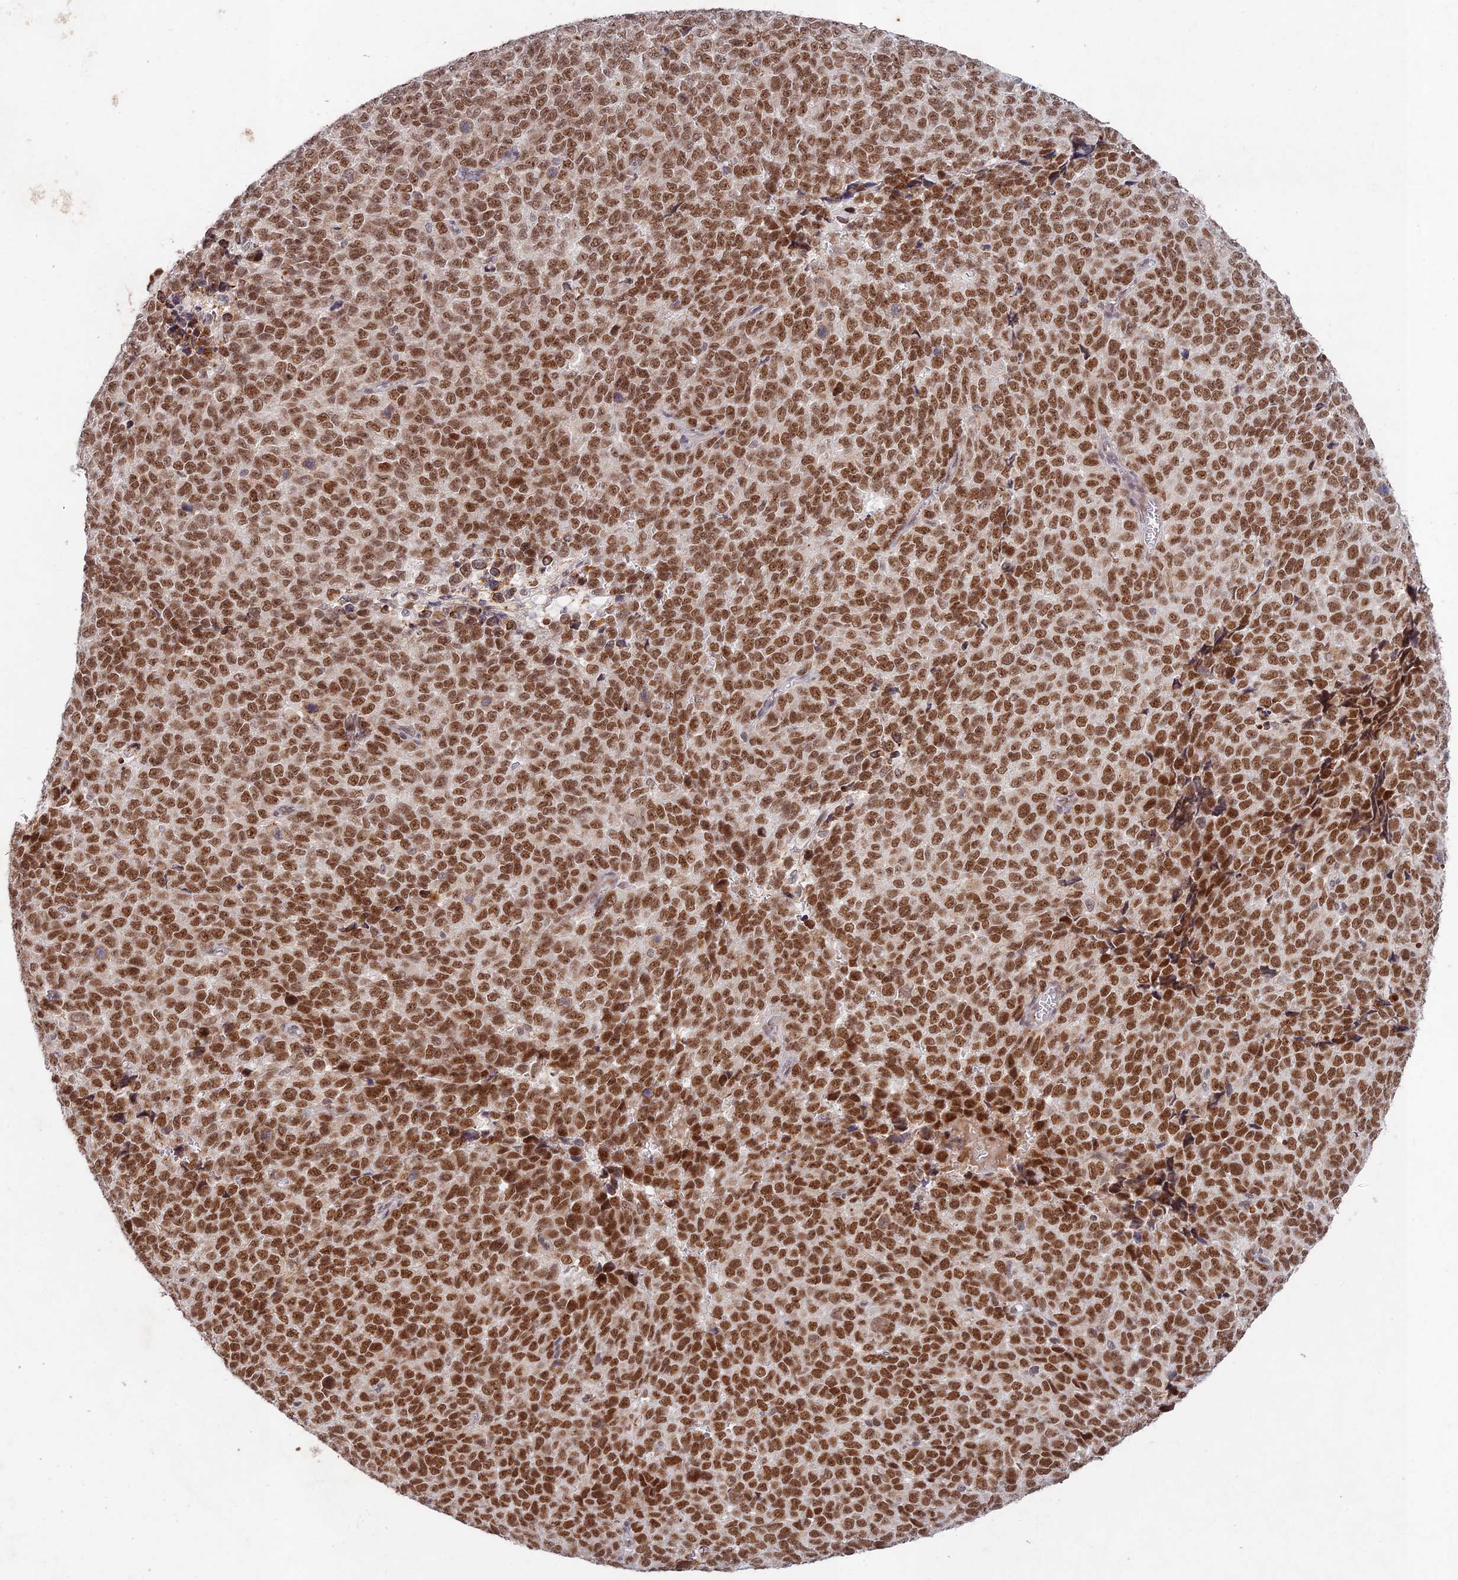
{"staining": {"intensity": "strong", "quantity": ">75%", "location": "nuclear"}, "tissue": "melanoma", "cell_type": "Tumor cells", "image_type": "cancer", "snomed": [{"axis": "morphology", "description": "Malignant melanoma, NOS"}, {"axis": "topography", "description": "Nose, NOS"}], "caption": "Malignant melanoma stained for a protein (brown) demonstrates strong nuclear positive expression in about >75% of tumor cells.", "gene": "RAVER1", "patient": {"sex": "female", "age": 48}}